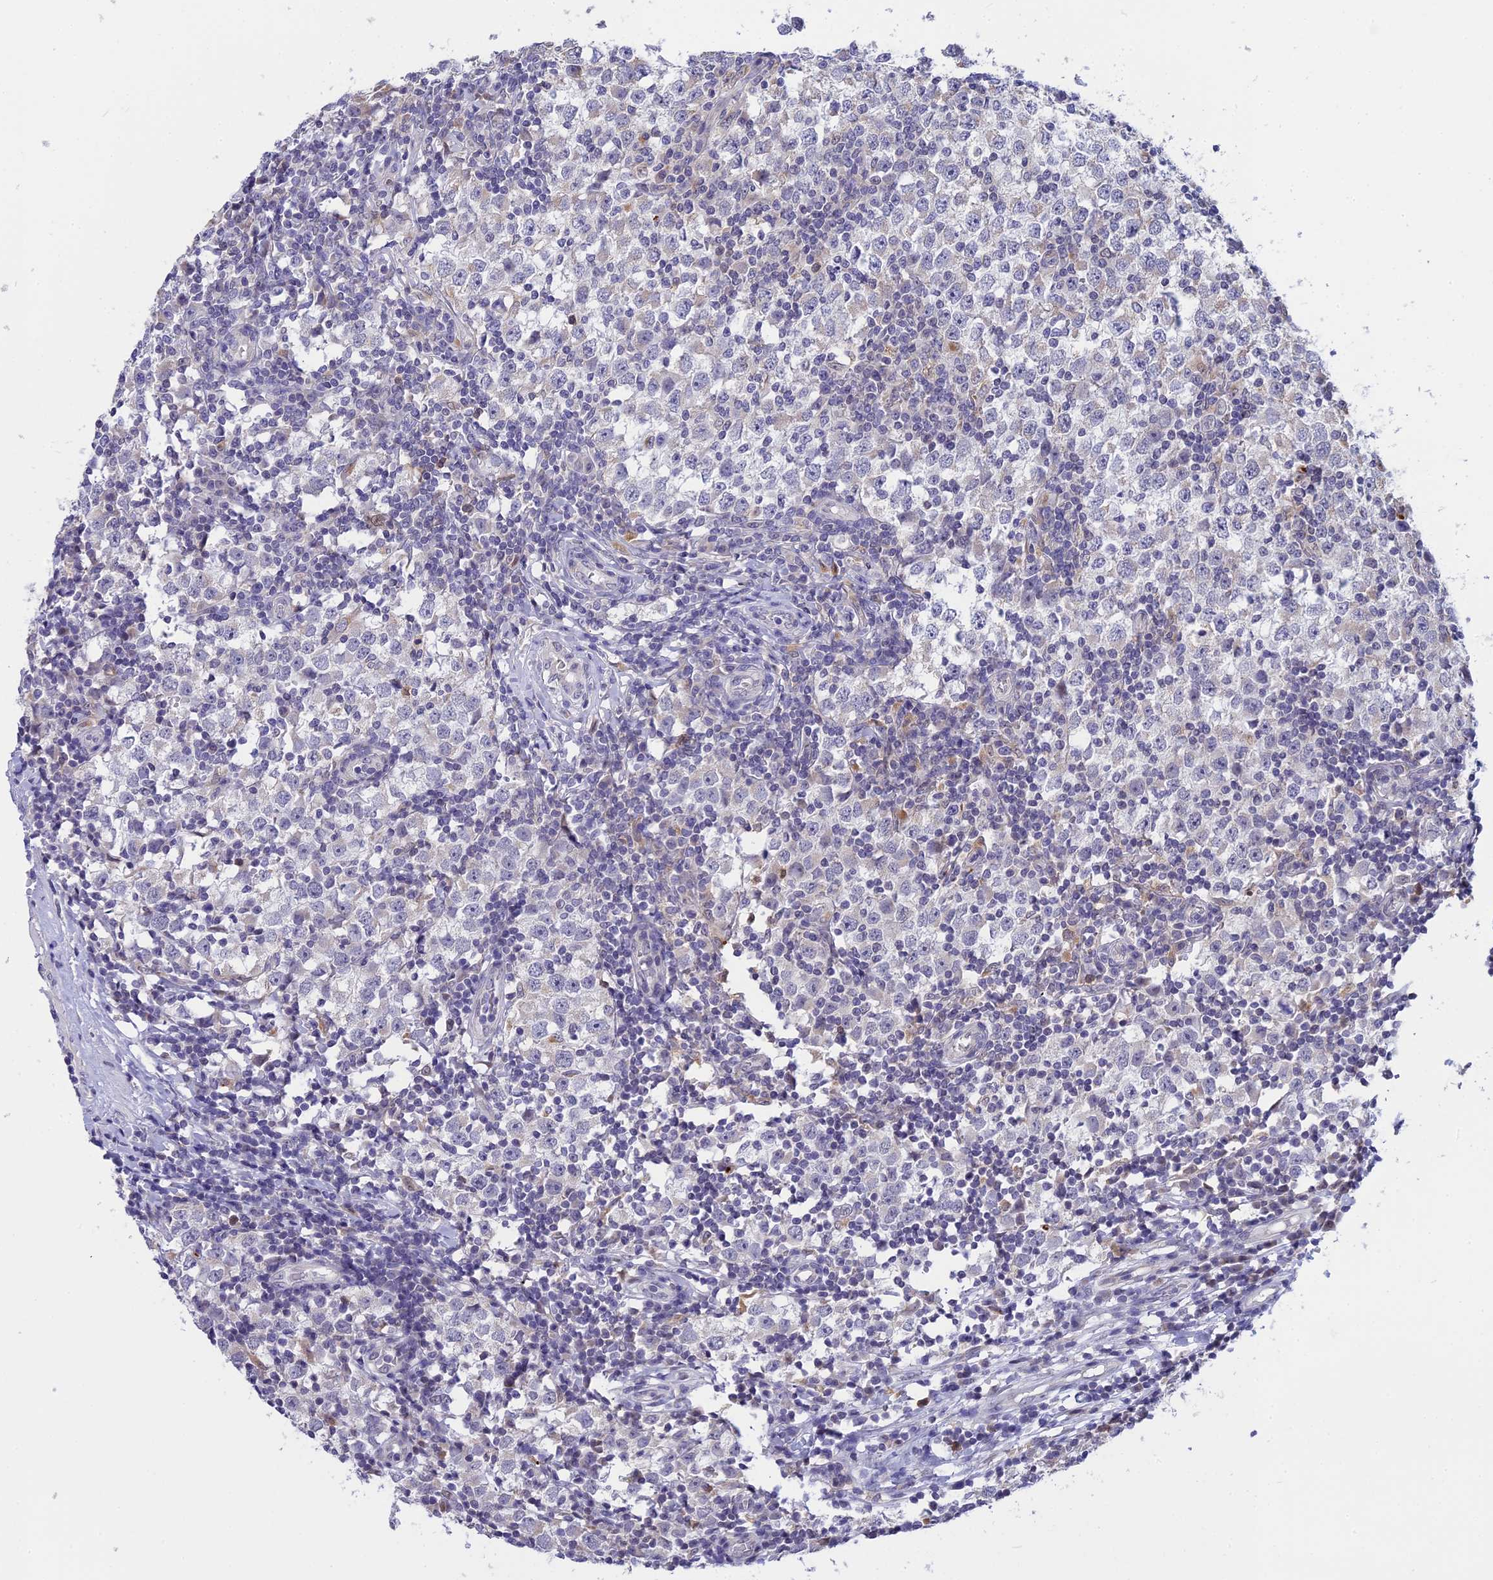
{"staining": {"intensity": "negative", "quantity": "none", "location": "none"}, "tissue": "testis cancer", "cell_type": "Tumor cells", "image_type": "cancer", "snomed": [{"axis": "morphology", "description": "Seminoma, NOS"}, {"axis": "topography", "description": "Testis"}], "caption": "A high-resolution micrograph shows immunohistochemistry staining of testis seminoma, which exhibits no significant positivity in tumor cells.", "gene": "KCTD14", "patient": {"sex": "male", "age": 65}}